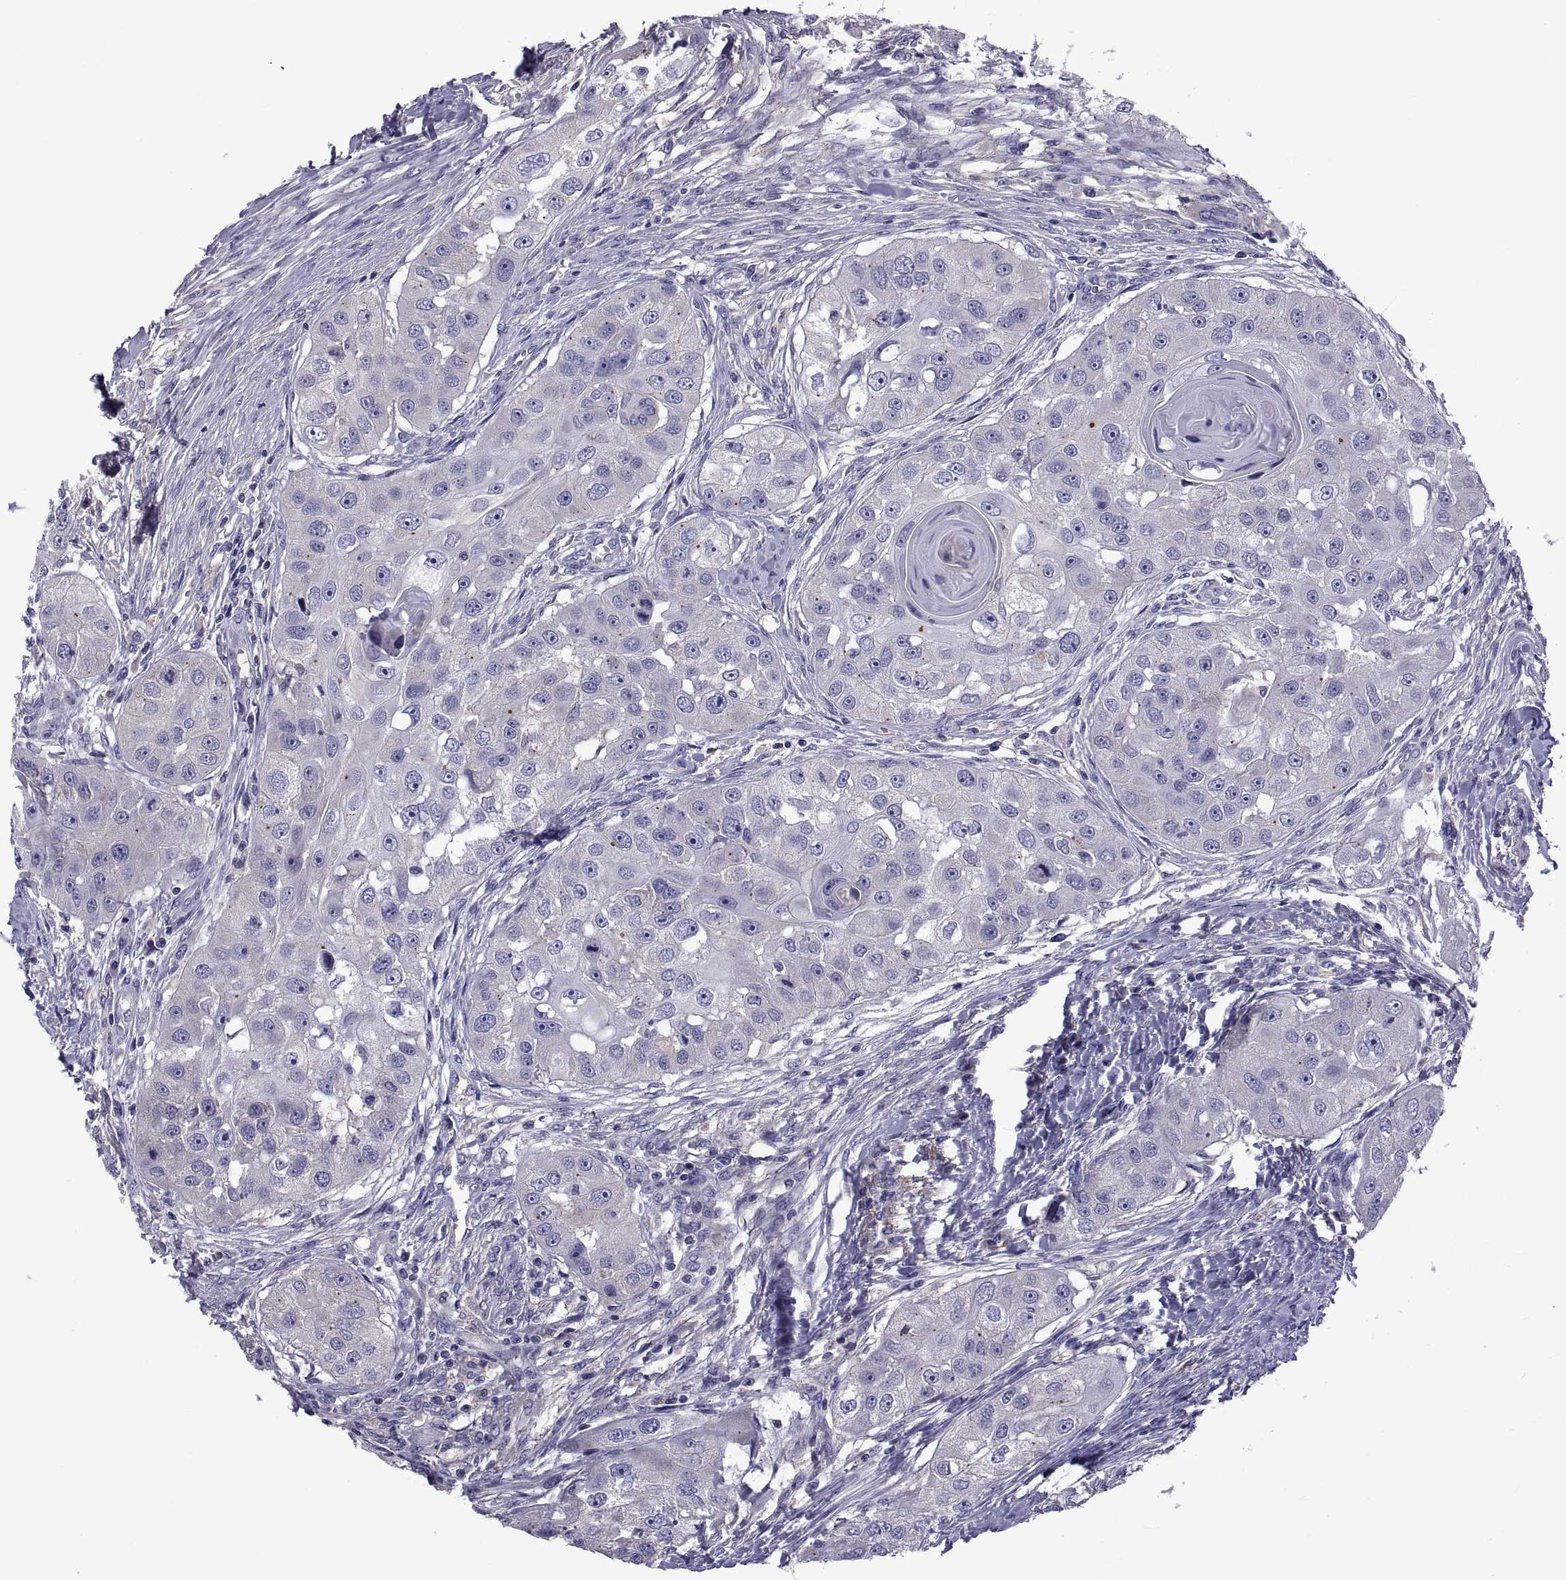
{"staining": {"intensity": "negative", "quantity": "none", "location": "none"}, "tissue": "head and neck cancer", "cell_type": "Tumor cells", "image_type": "cancer", "snomed": [{"axis": "morphology", "description": "Squamous cell carcinoma, NOS"}, {"axis": "topography", "description": "Head-Neck"}], "caption": "Histopathology image shows no protein positivity in tumor cells of squamous cell carcinoma (head and neck) tissue.", "gene": "TMC3", "patient": {"sex": "male", "age": 51}}